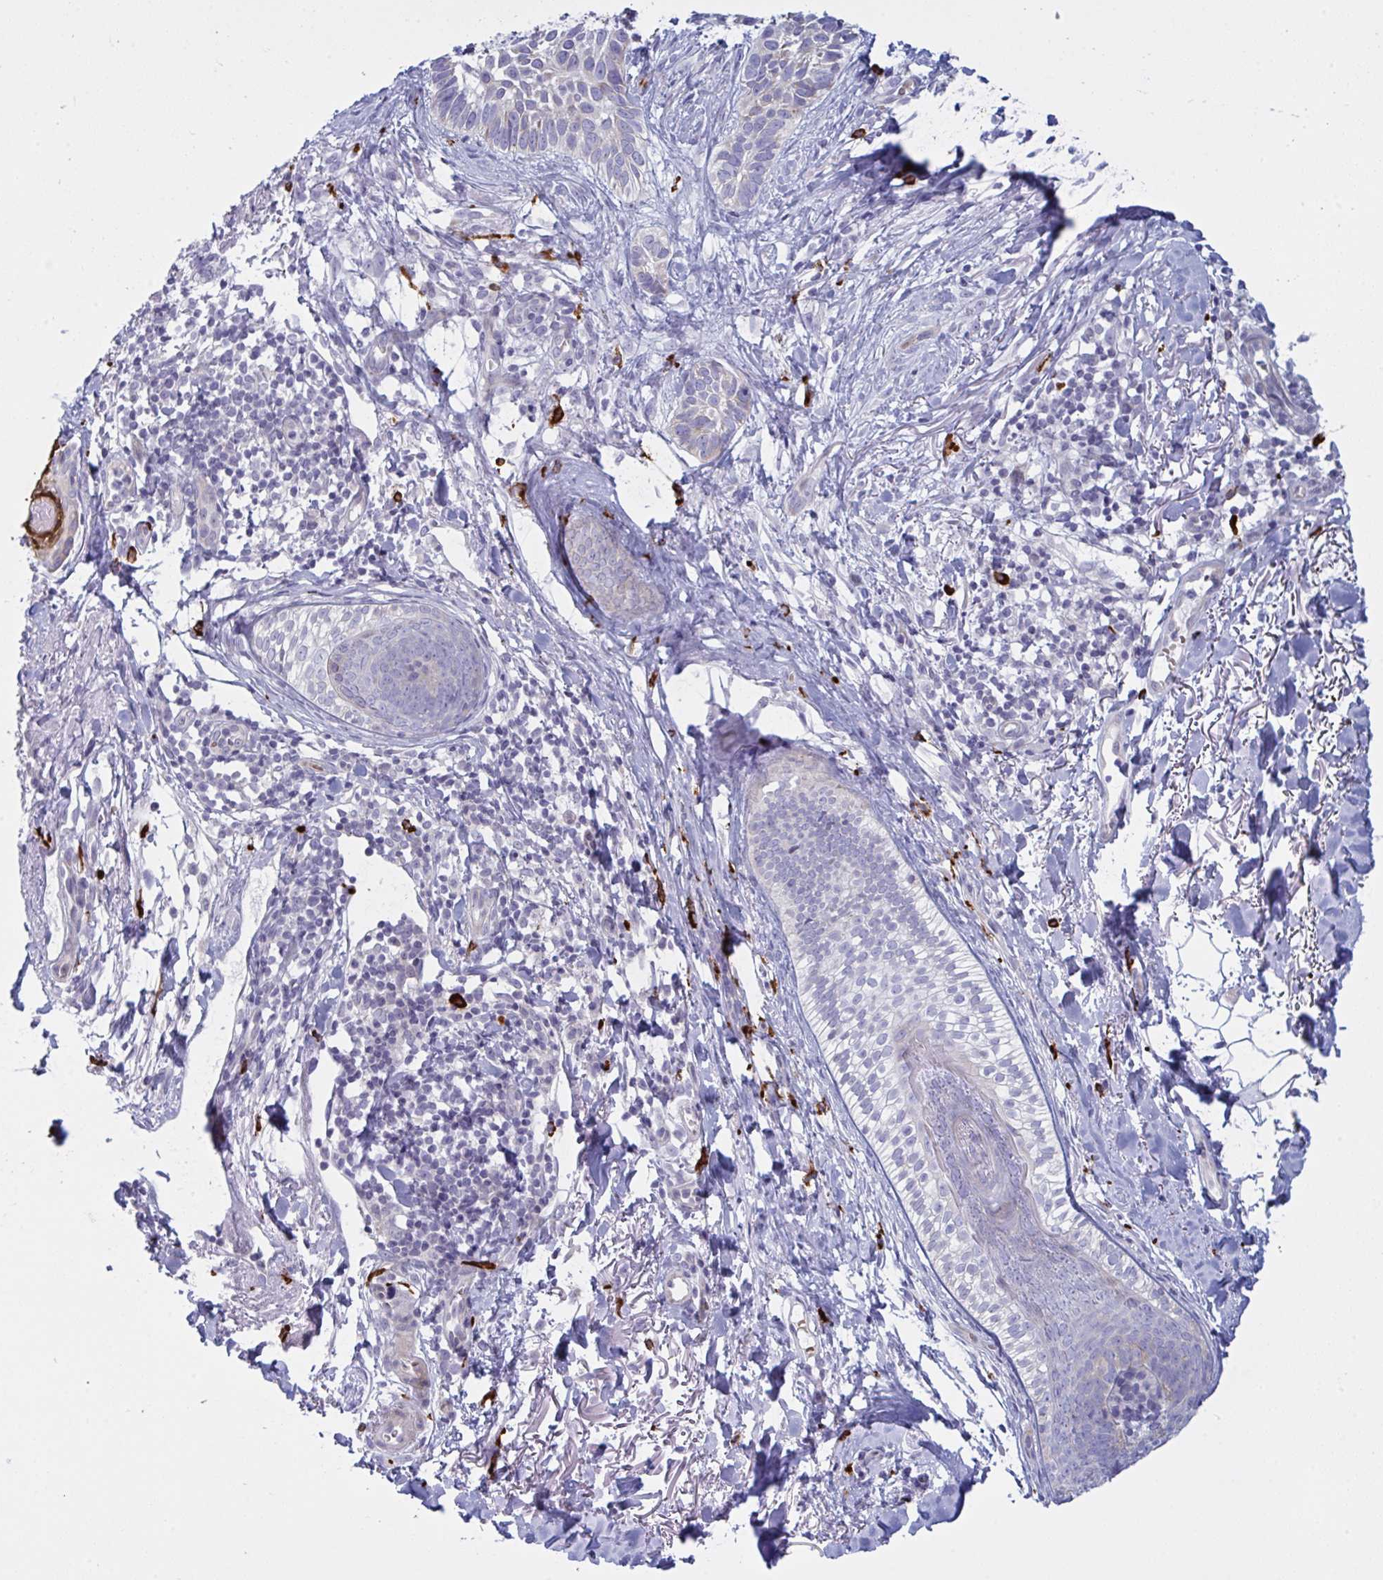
{"staining": {"intensity": "negative", "quantity": "none", "location": "none"}, "tissue": "skin cancer", "cell_type": "Tumor cells", "image_type": "cancer", "snomed": [{"axis": "morphology", "description": "Basal cell carcinoma"}, {"axis": "topography", "description": "Skin"}, {"axis": "topography", "description": "Skin of face"}], "caption": "The image demonstrates no significant staining in tumor cells of basal cell carcinoma (skin).", "gene": "ZNF684", "patient": {"sex": "female", "age": 90}}